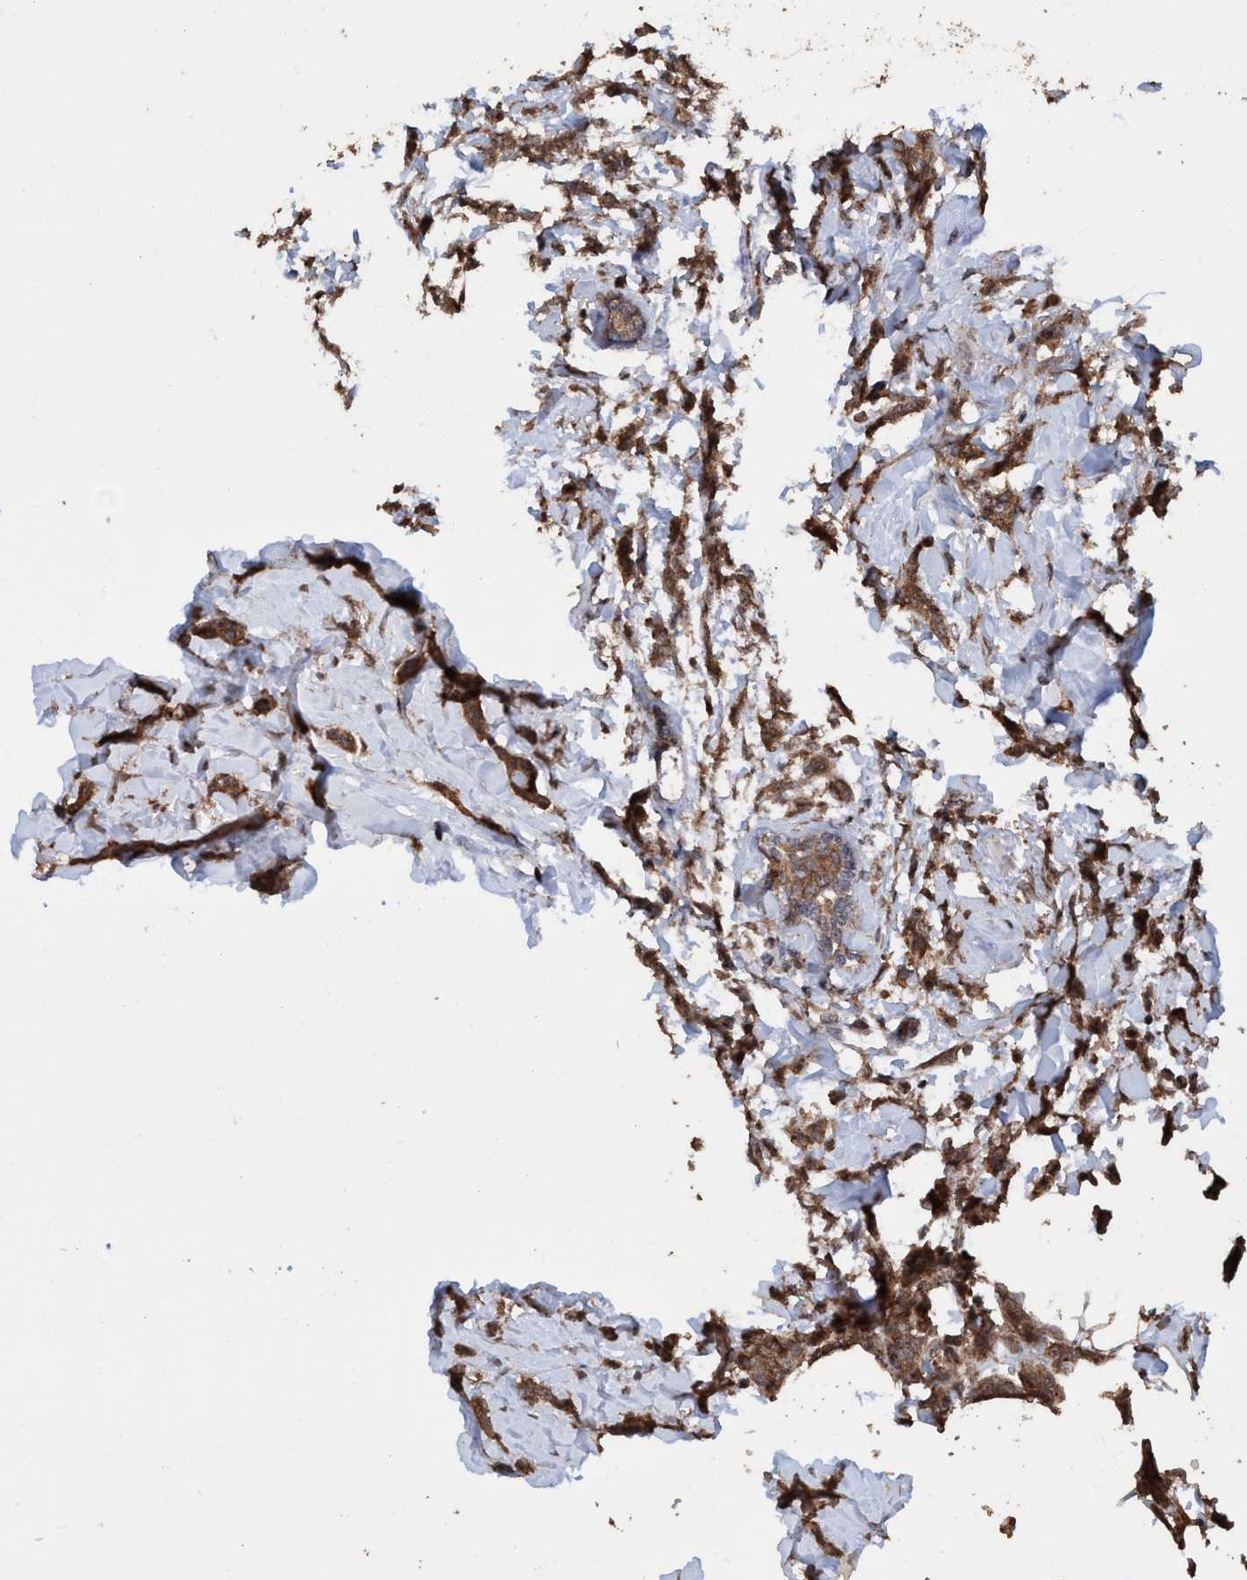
{"staining": {"intensity": "moderate", "quantity": ">75%", "location": "cytoplasmic/membranous"}, "tissue": "breast cancer", "cell_type": "Tumor cells", "image_type": "cancer", "snomed": [{"axis": "morphology", "description": "Lobular carcinoma, in situ"}, {"axis": "morphology", "description": "Lobular carcinoma"}, {"axis": "topography", "description": "Breast"}], "caption": "Moderate cytoplasmic/membranous expression for a protein is present in about >75% of tumor cells of breast cancer (lobular carcinoma) using IHC.", "gene": "TRPC7", "patient": {"sex": "female", "age": 41}}